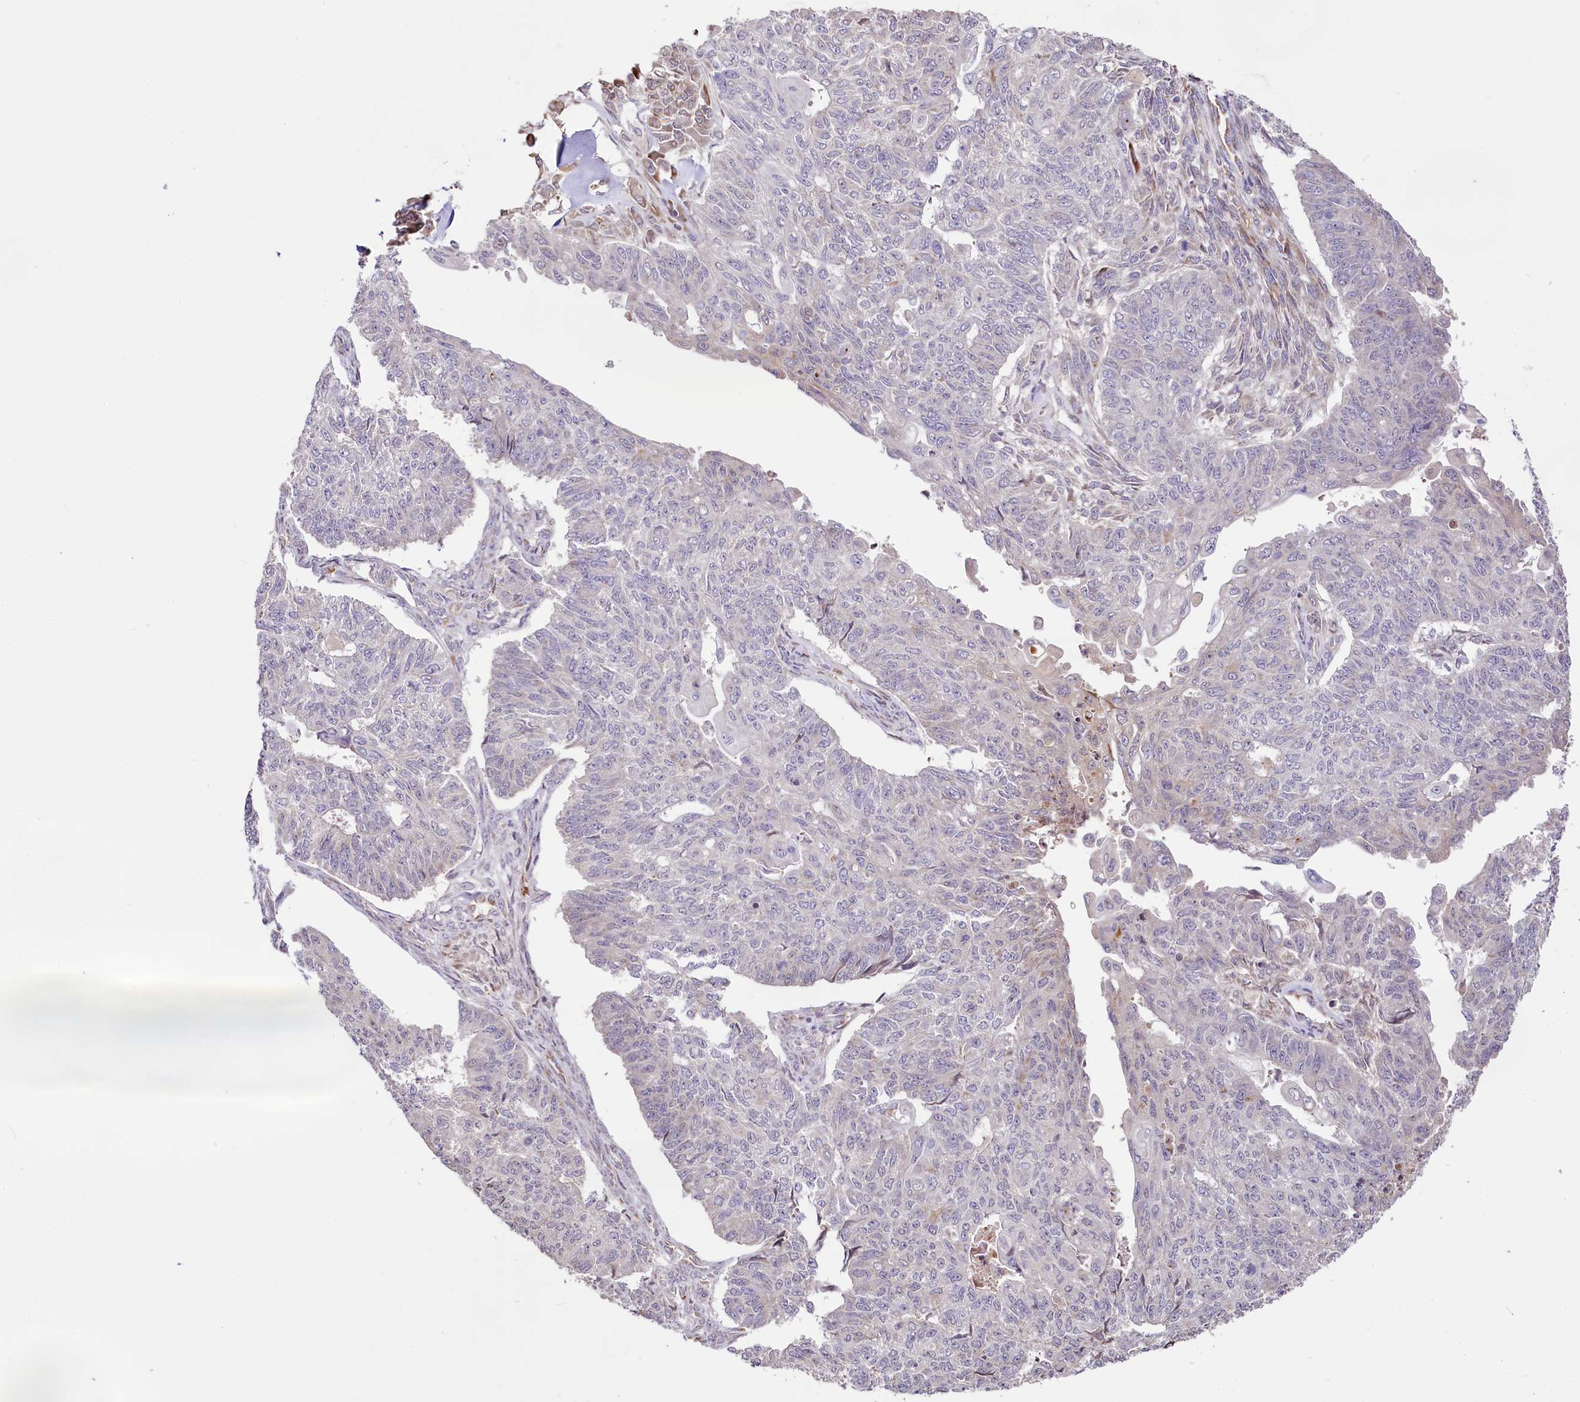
{"staining": {"intensity": "negative", "quantity": "none", "location": "none"}, "tissue": "endometrial cancer", "cell_type": "Tumor cells", "image_type": "cancer", "snomed": [{"axis": "morphology", "description": "Adenocarcinoma, NOS"}, {"axis": "topography", "description": "Endometrium"}], "caption": "This is an IHC image of human endometrial cancer. There is no expression in tumor cells.", "gene": "CUTC", "patient": {"sex": "female", "age": 32}}